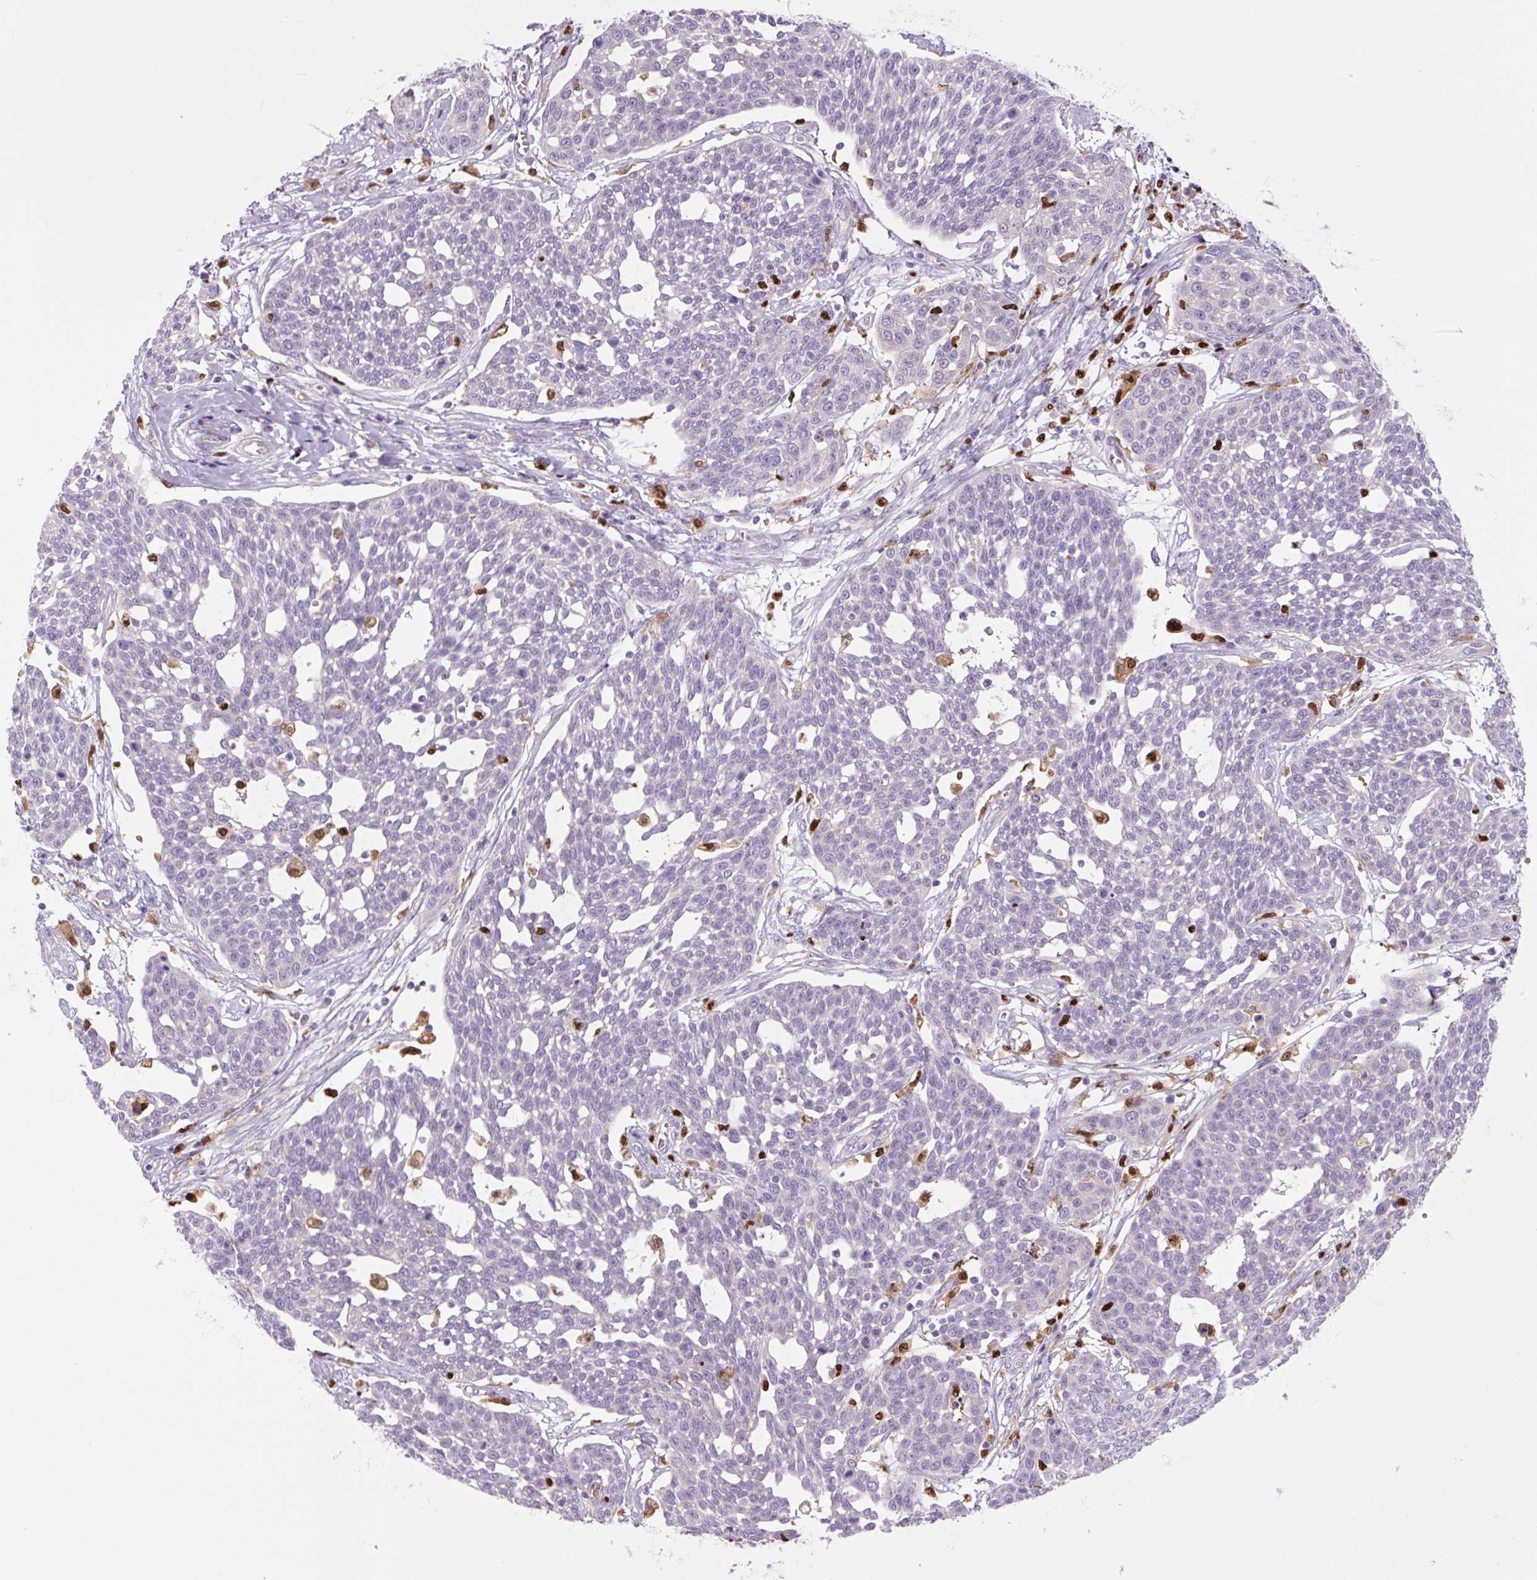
{"staining": {"intensity": "negative", "quantity": "none", "location": "none"}, "tissue": "cervical cancer", "cell_type": "Tumor cells", "image_type": "cancer", "snomed": [{"axis": "morphology", "description": "Squamous cell carcinoma, NOS"}, {"axis": "topography", "description": "Cervix"}], "caption": "Immunohistochemical staining of squamous cell carcinoma (cervical) exhibits no significant staining in tumor cells. Brightfield microscopy of immunohistochemistry (IHC) stained with DAB (brown) and hematoxylin (blue), captured at high magnification.", "gene": "SPI1", "patient": {"sex": "female", "age": 34}}